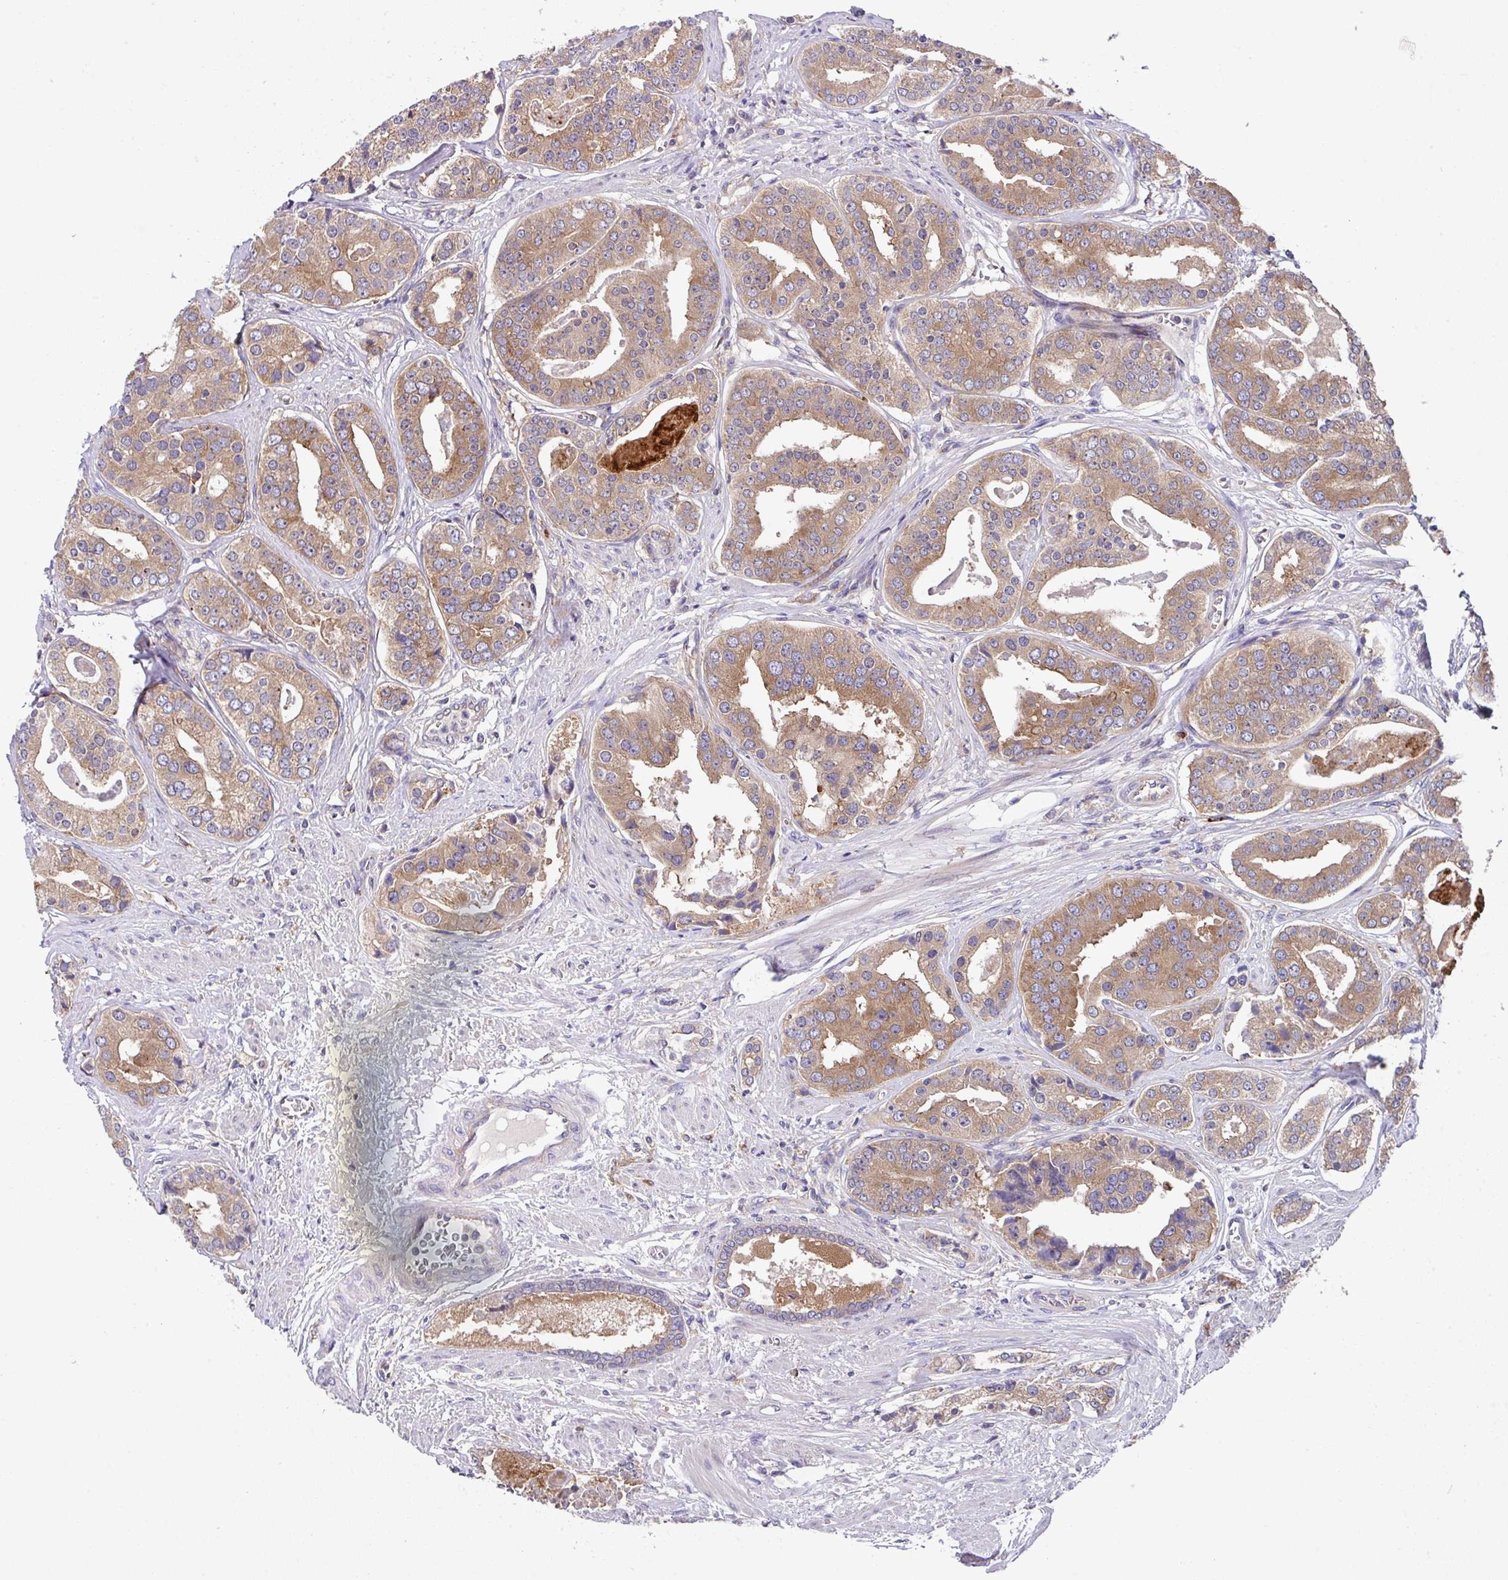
{"staining": {"intensity": "moderate", "quantity": ">75%", "location": "cytoplasmic/membranous"}, "tissue": "prostate cancer", "cell_type": "Tumor cells", "image_type": "cancer", "snomed": [{"axis": "morphology", "description": "Adenocarcinoma, High grade"}, {"axis": "topography", "description": "Prostate"}], "caption": "A photomicrograph of human prostate cancer (high-grade adenocarcinoma) stained for a protein reveals moderate cytoplasmic/membranous brown staining in tumor cells. The staining was performed using DAB to visualize the protein expression in brown, while the nuclei were stained in blue with hematoxylin (Magnification: 20x).", "gene": "EIF4B", "patient": {"sex": "male", "age": 71}}